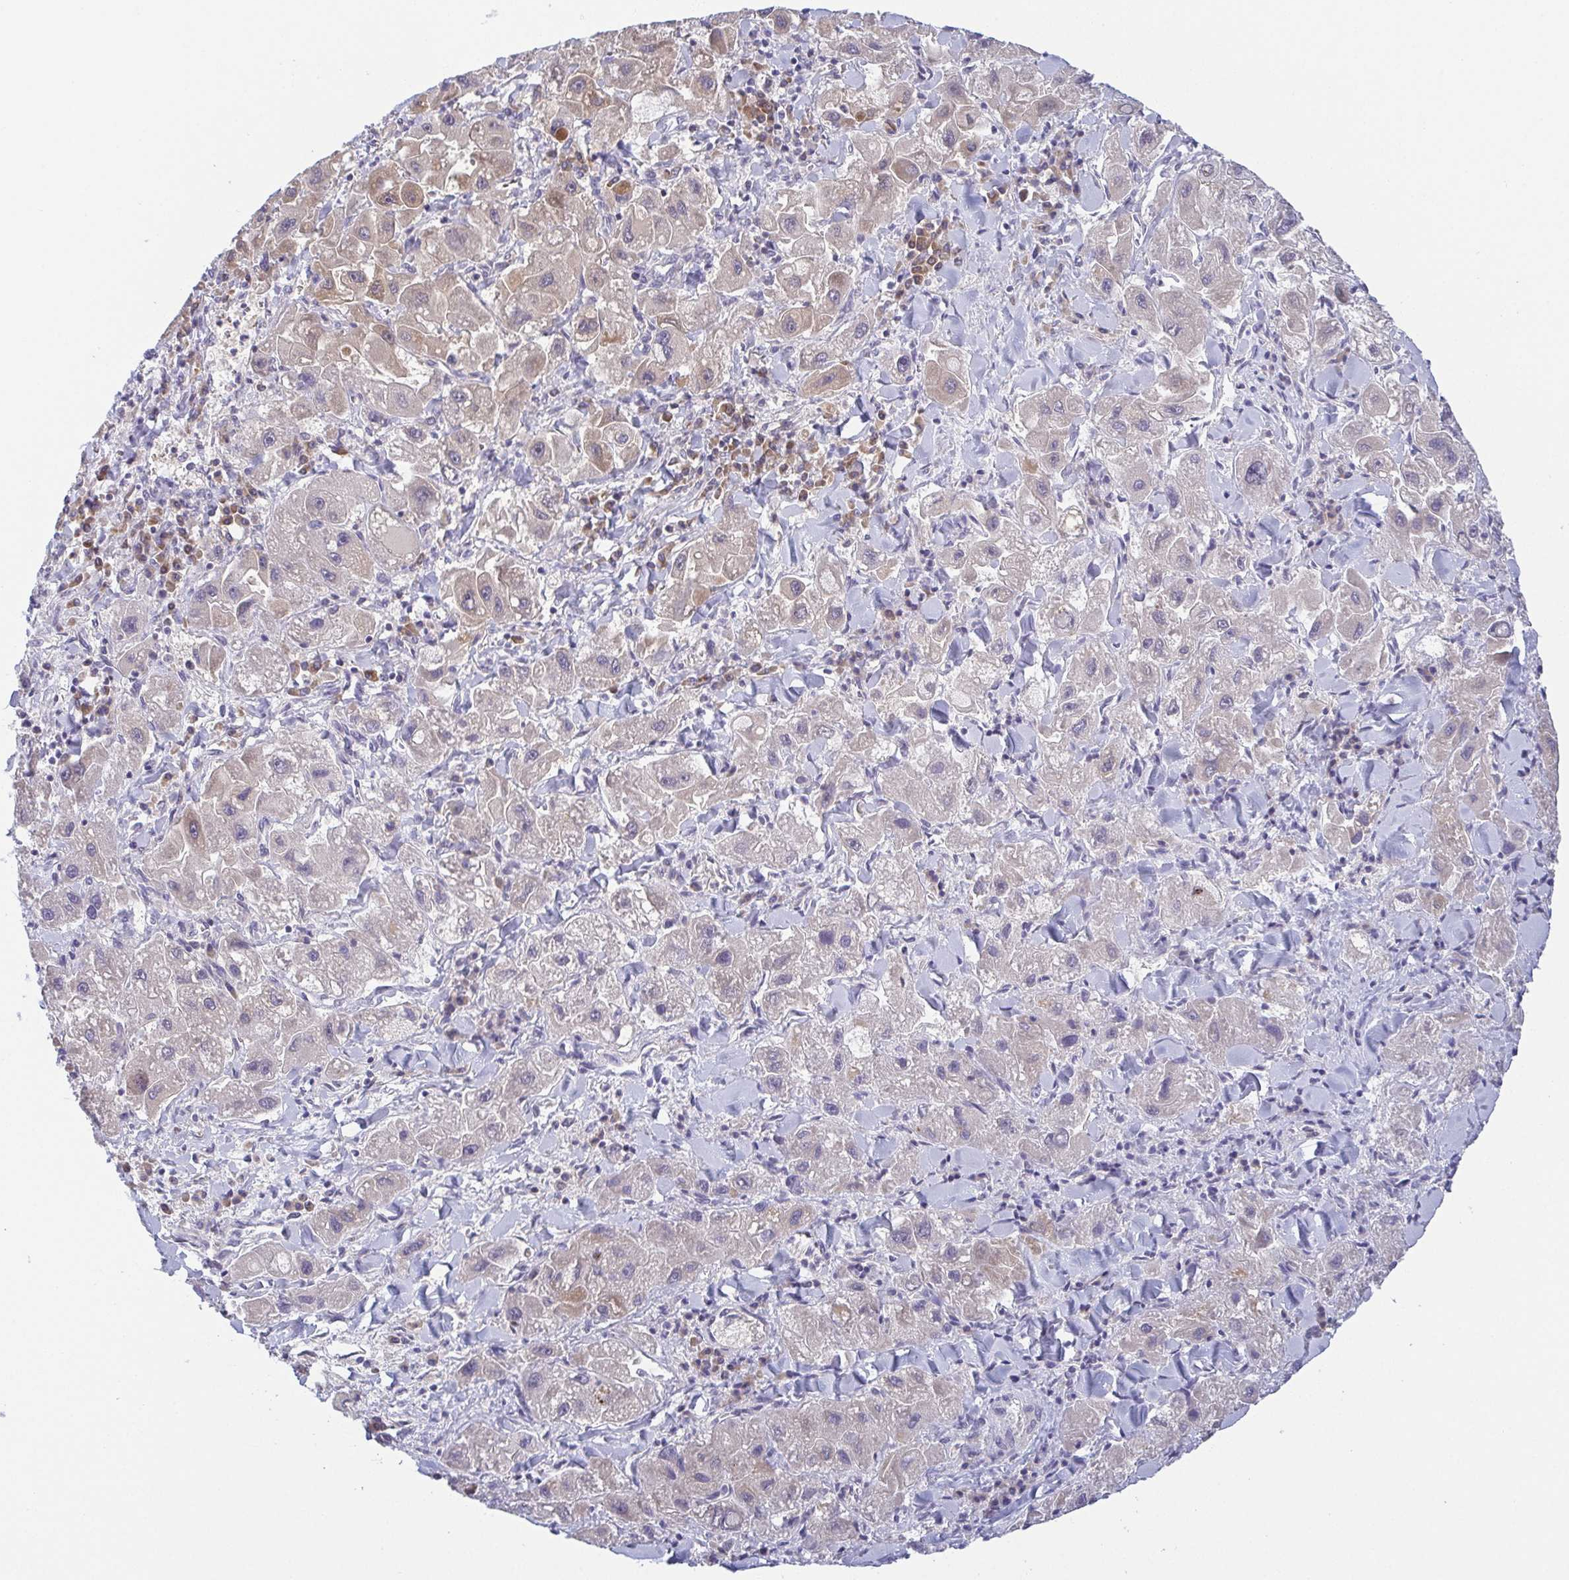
{"staining": {"intensity": "weak", "quantity": "<25%", "location": "cytoplasmic/membranous"}, "tissue": "liver cancer", "cell_type": "Tumor cells", "image_type": "cancer", "snomed": [{"axis": "morphology", "description": "Carcinoma, Hepatocellular, NOS"}, {"axis": "topography", "description": "Liver"}], "caption": "High magnification brightfield microscopy of liver cancer stained with DAB (brown) and counterstained with hematoxylin (blue): tumor cells show no significant expression.", "gene": "BCL2L1", "patient": {"sex": "male", "age": 24}}